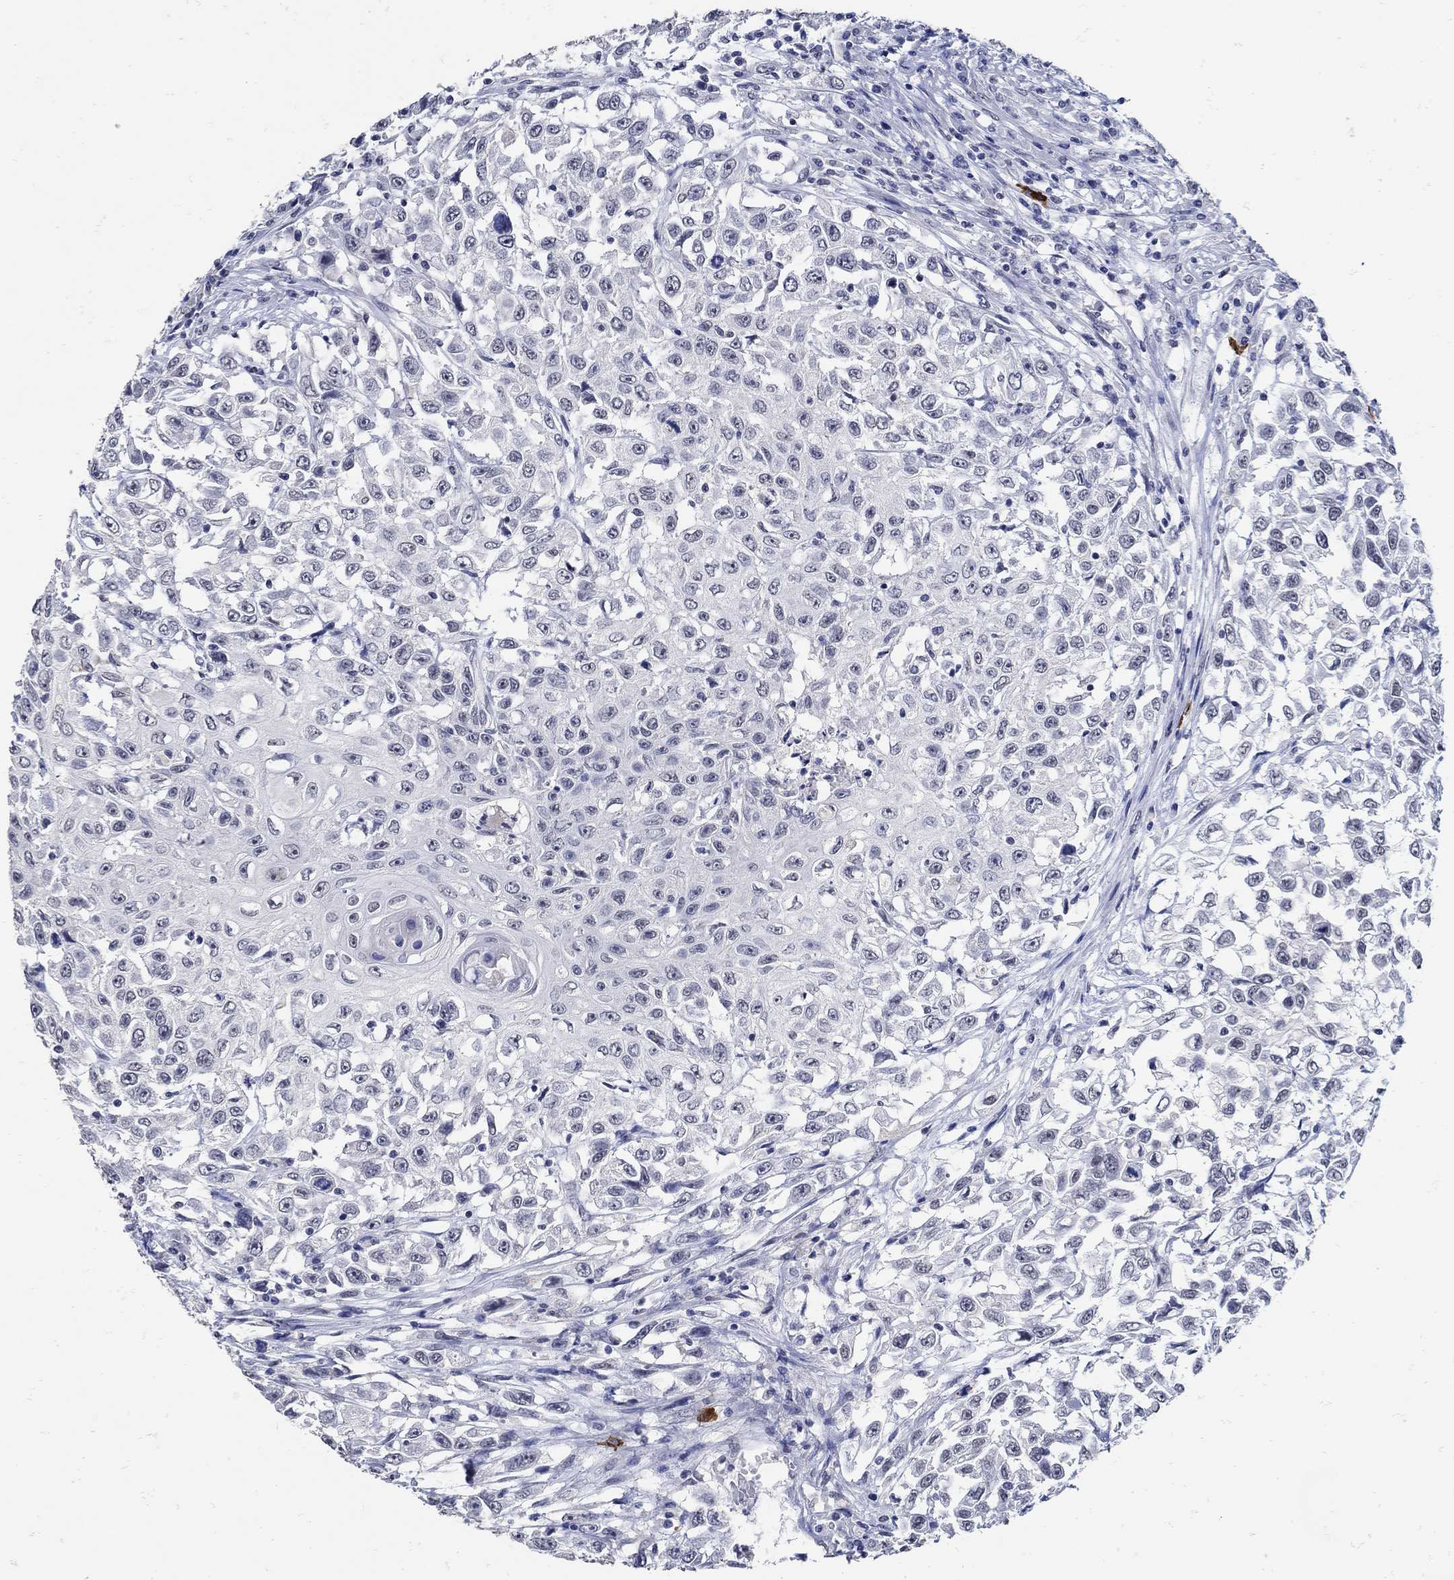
{"staining": {"intensity": "negative", "quantity": "none", "location": "none"}, "tissue": "urothelial cancer", "cell_type": "Tumor cells", "image_type": "cancer", "snomed": [{"axis": "morphology", "description": "Urothelial carcinoma, High grade"}, {"axis": "topography", "description": "Urinary bladder"}], "caption": "Protein analysis of urothelial cancer exhibits no significant staining in tumor cells.", "gene": "KCNN3", "patient": {"sex": "female", "age": 56}}